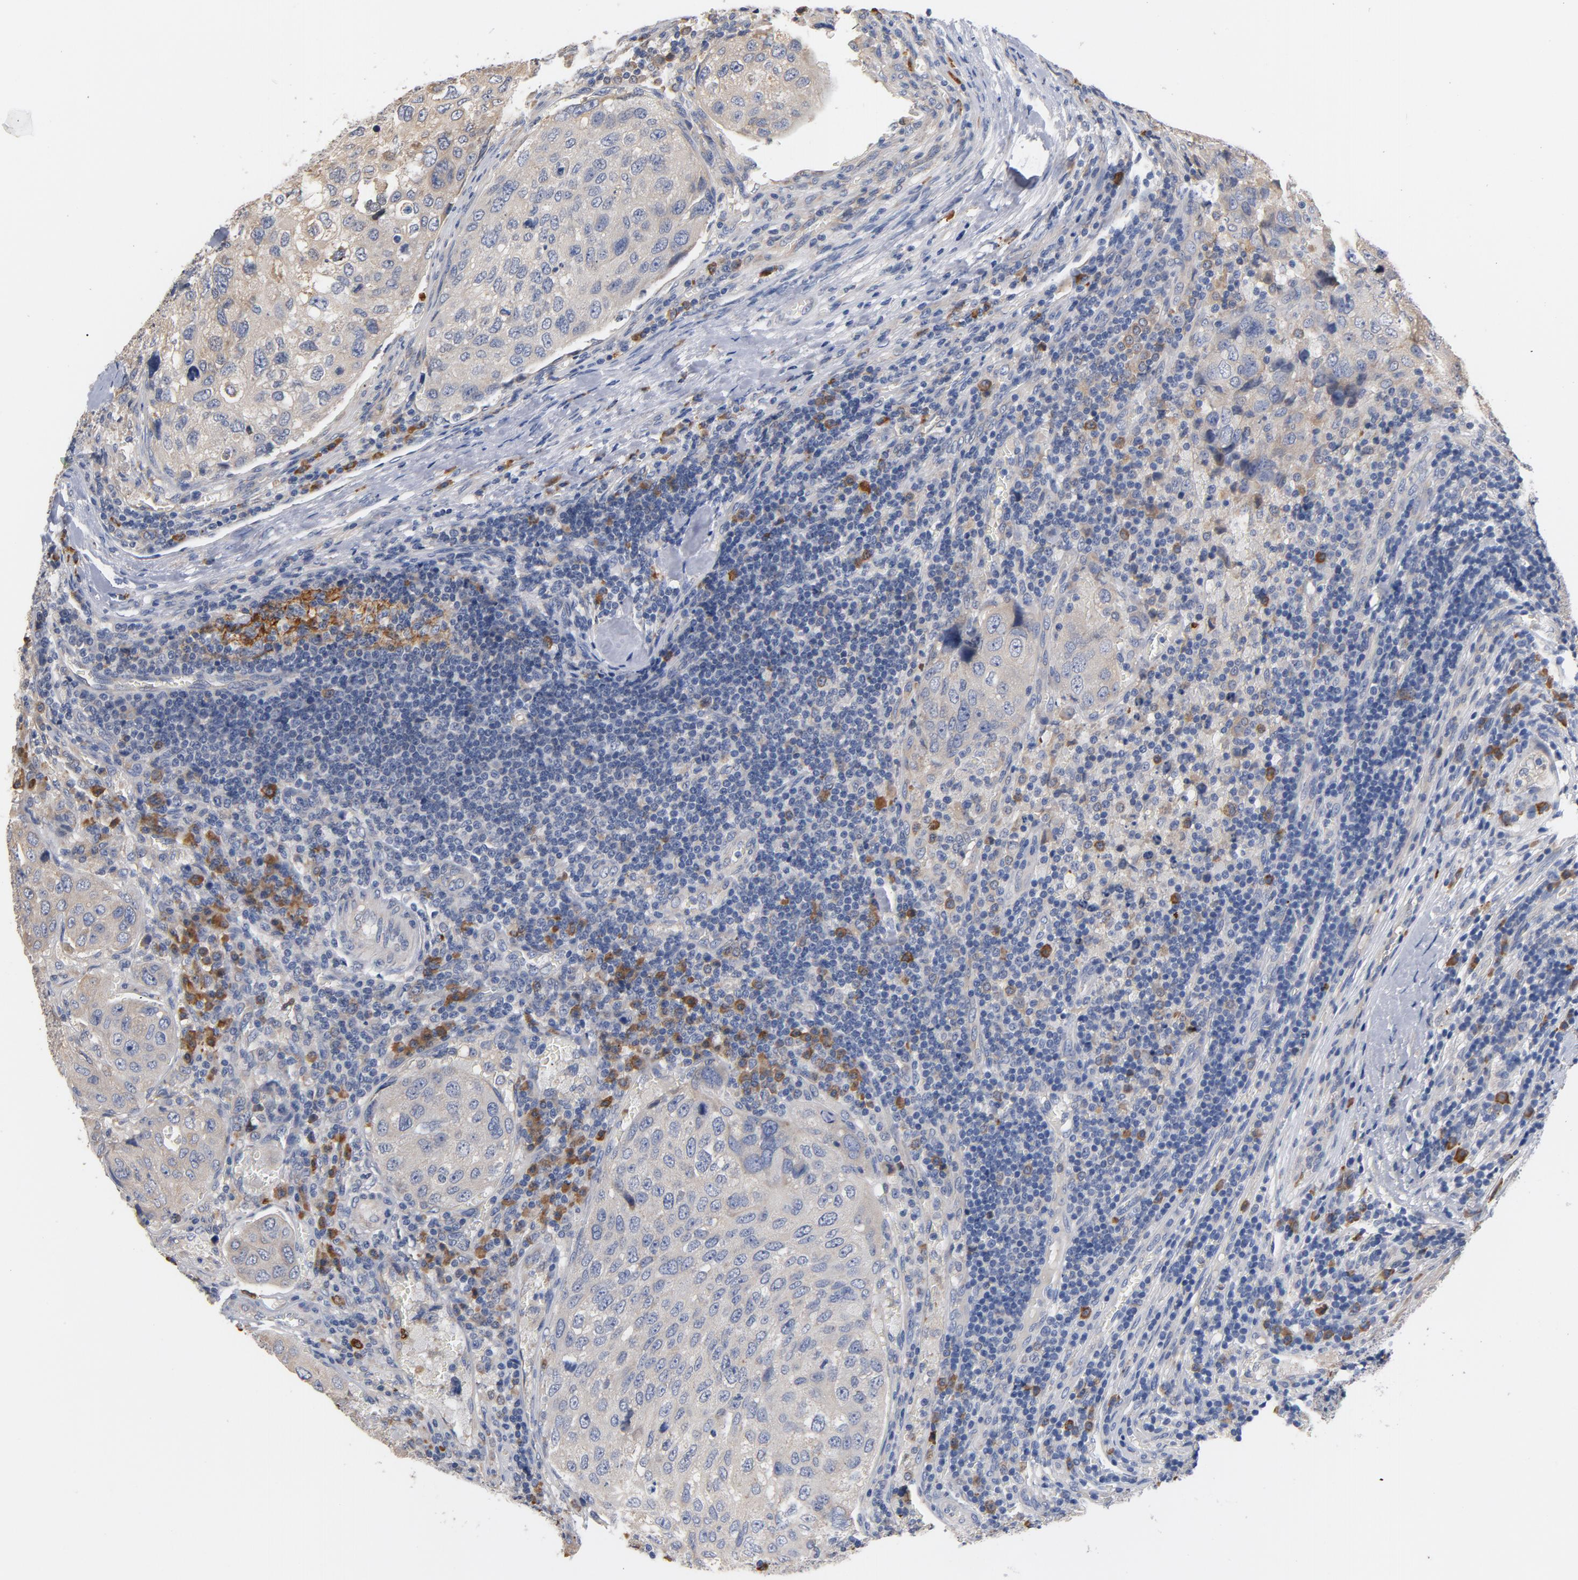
{"staining": {"intensity": "weak", "quantity": ">75%", "location": "cytoplasmic/membranous"}, "tissue": "urothelial cancer", "cell_type": "Tumor cells", "image_type": "cancer", "snomed": [{"axis": "morphology", "description": "Urothelial carcinoma, High grade"}, {"axis": "topography", "description": "Lymph node"}, {"axis": "topography", "description": "Urinary bladder"}], "caption": "Protein staining by immunohistochemistry (IHC) displays weak cytoplasmic/membranous expression in about >75% of tumor cells in high-grade urothelial carcinoma.", "gene": "TLR4", "patient": {"sex": "male", "age": 51}}